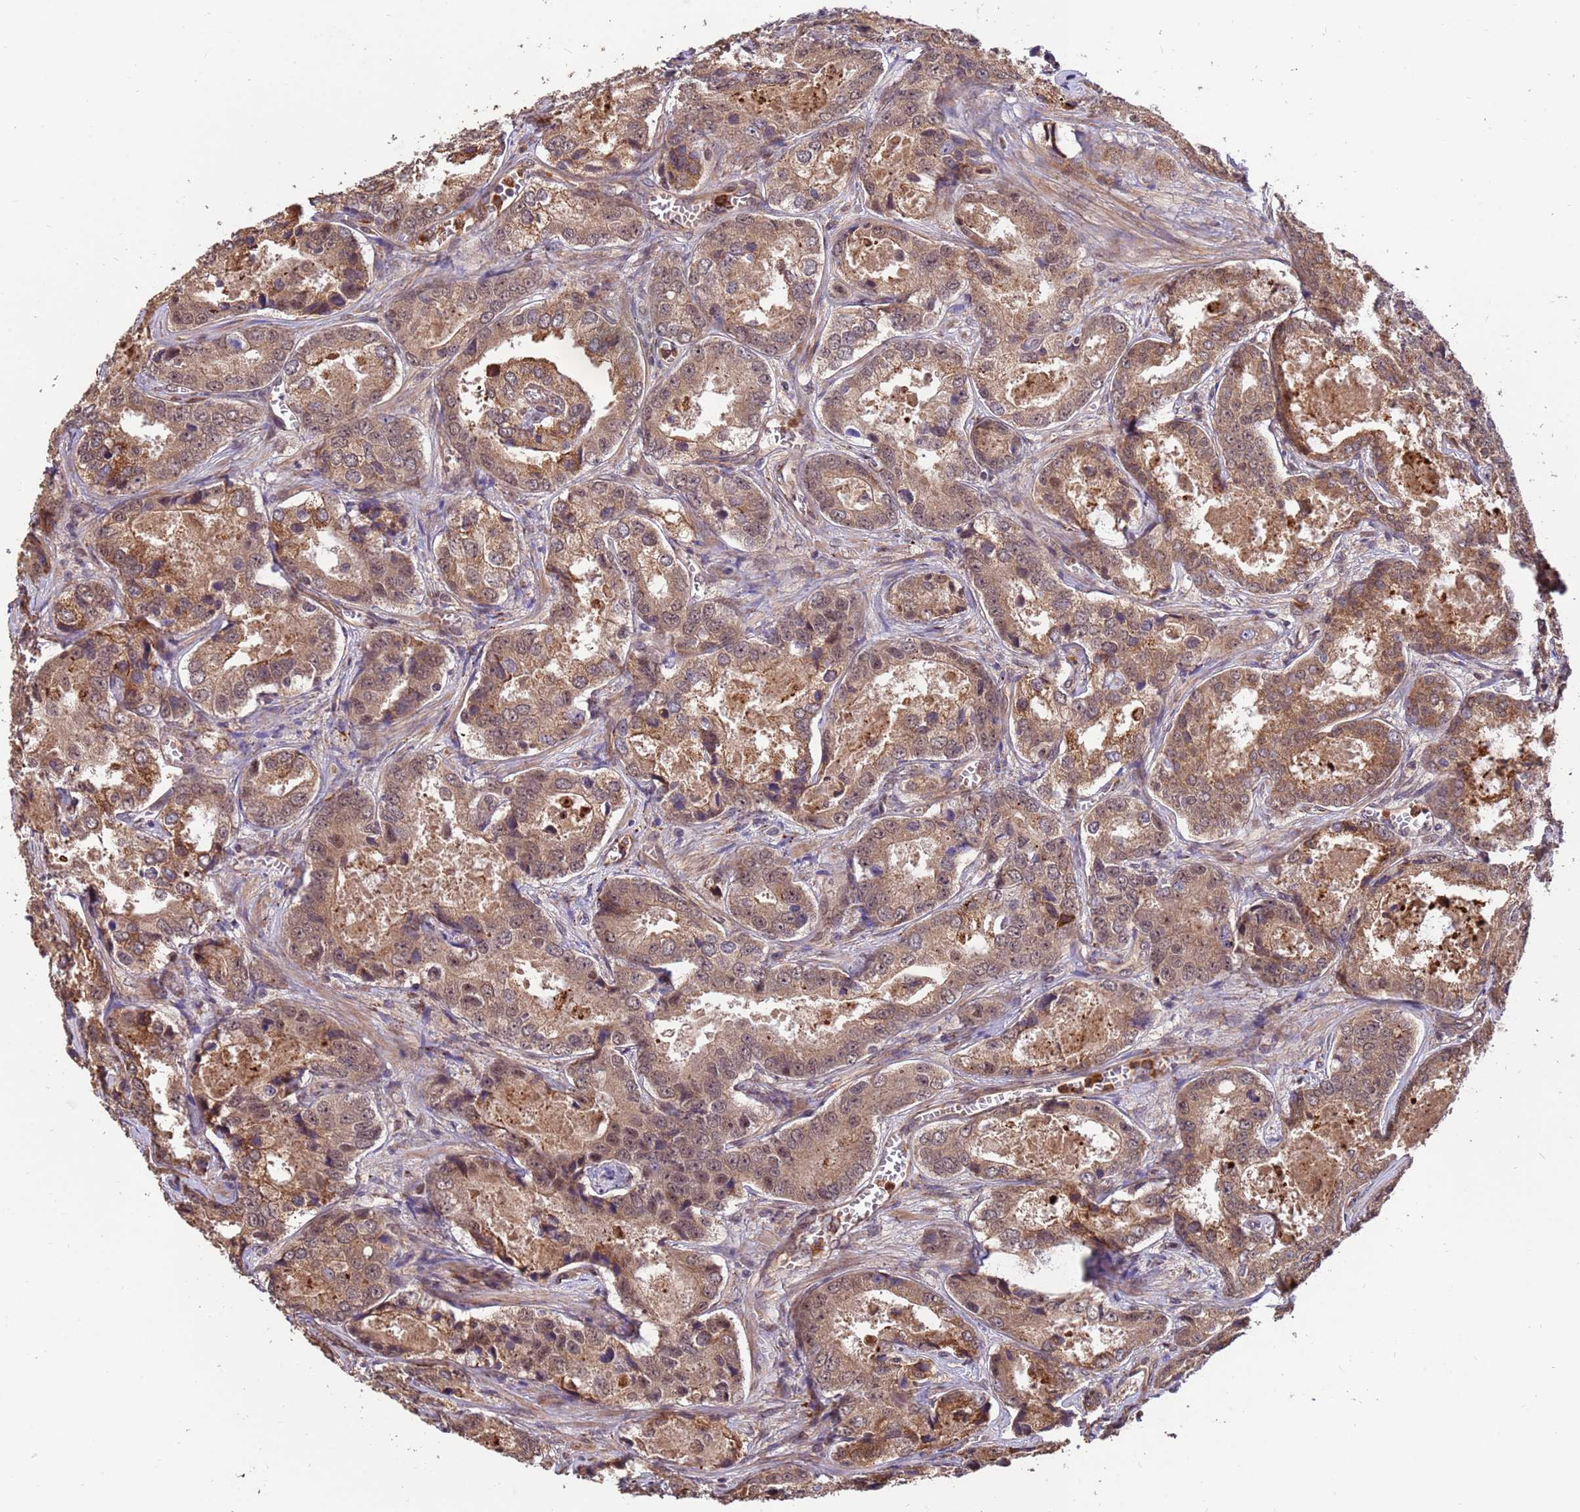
{"staining": {"intensity": "moderate", "quantity": ">75%", "location": "cytoplasmic/membranous,nuclear"}, "tissue": "prostate cancer", "cell_type": "Tumor cells", "image_type": "cancer", "snomed": [{"axis": "morphology", "description": "Adenocarcinoma, Low grade"}, {"axis": "topography", "description": "Prostate"}], "caption": "Prostate adenocarcinoma (low-grade) was stained to show a protein in brown. There is medium levels of moderate cytoplasmic/membranous and nuclear expression in about >75% of tumor cells. Using DAB (3,3'-diaminobenzidine) (brown) and hematoxylin (blue) stains, captured at high magnification using brightfield microscopy.", "gene": "ZNF619", "patient": {"sex": "male", "age": 68}}